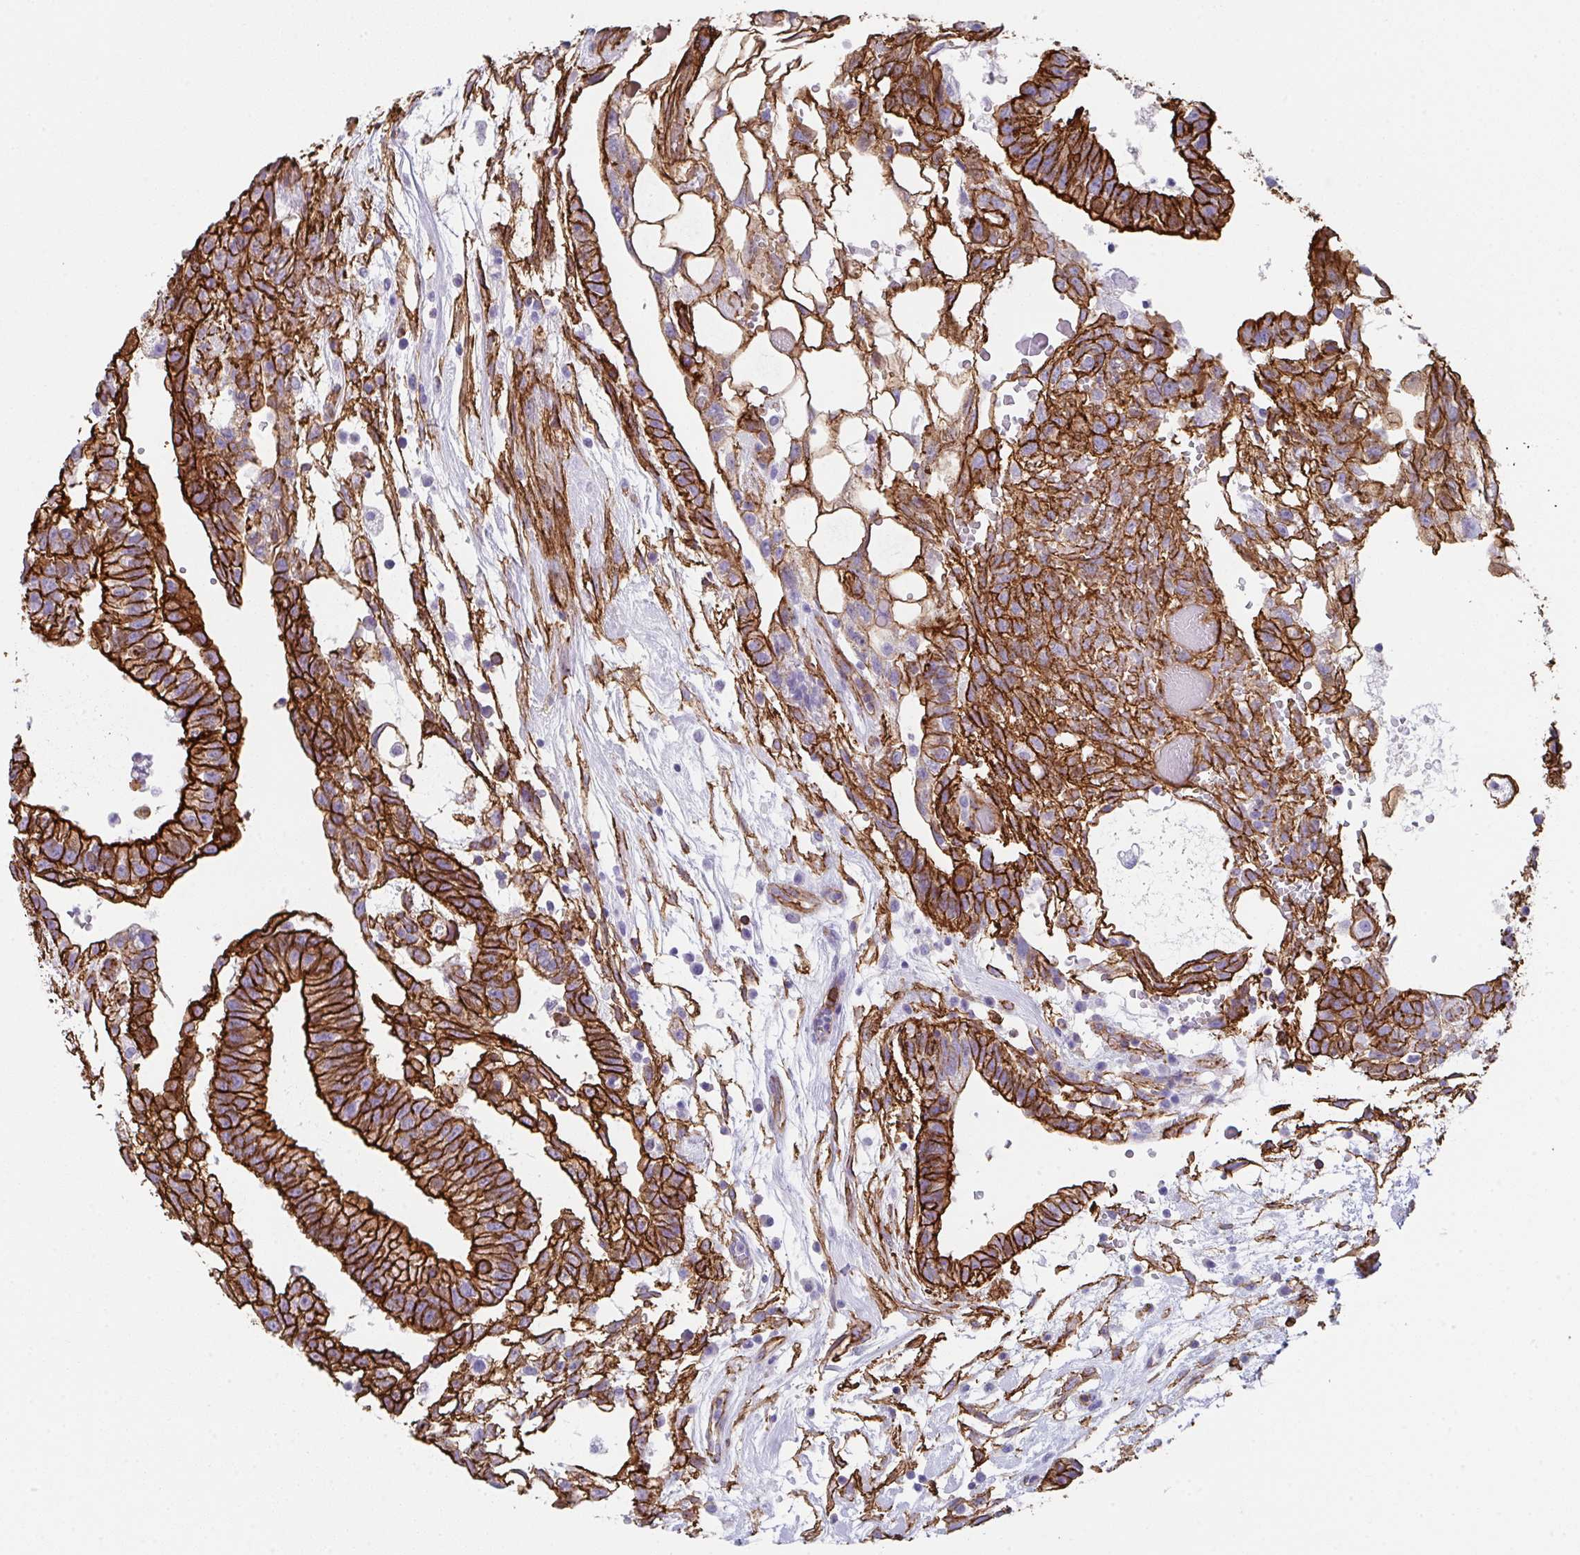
{"staining": {"intensity": "strong", "quantity": ">75%", "location": "cytoplasmic/membranous"}, "tissue": "testis cancer", "cell_type": "Tumor cells", "image_type": "cancer", "snomed": [{"axis": "morphology", "description": "Carcinoma, Embryonal, NOS"}, {"axis": "topography", "description": "Testis"}], "caption": "High-power microscopy captured an immunohistochemistry histopathology image of testis embryonal carcinoma, revealing strong cytoplasmic/membranous positivity in about >75% of tumor cells. (Brightfield microscopy of DAB IHC at high magnification).", "gene": "DBN1", "patient": {"sex": "male", "age": 32}}